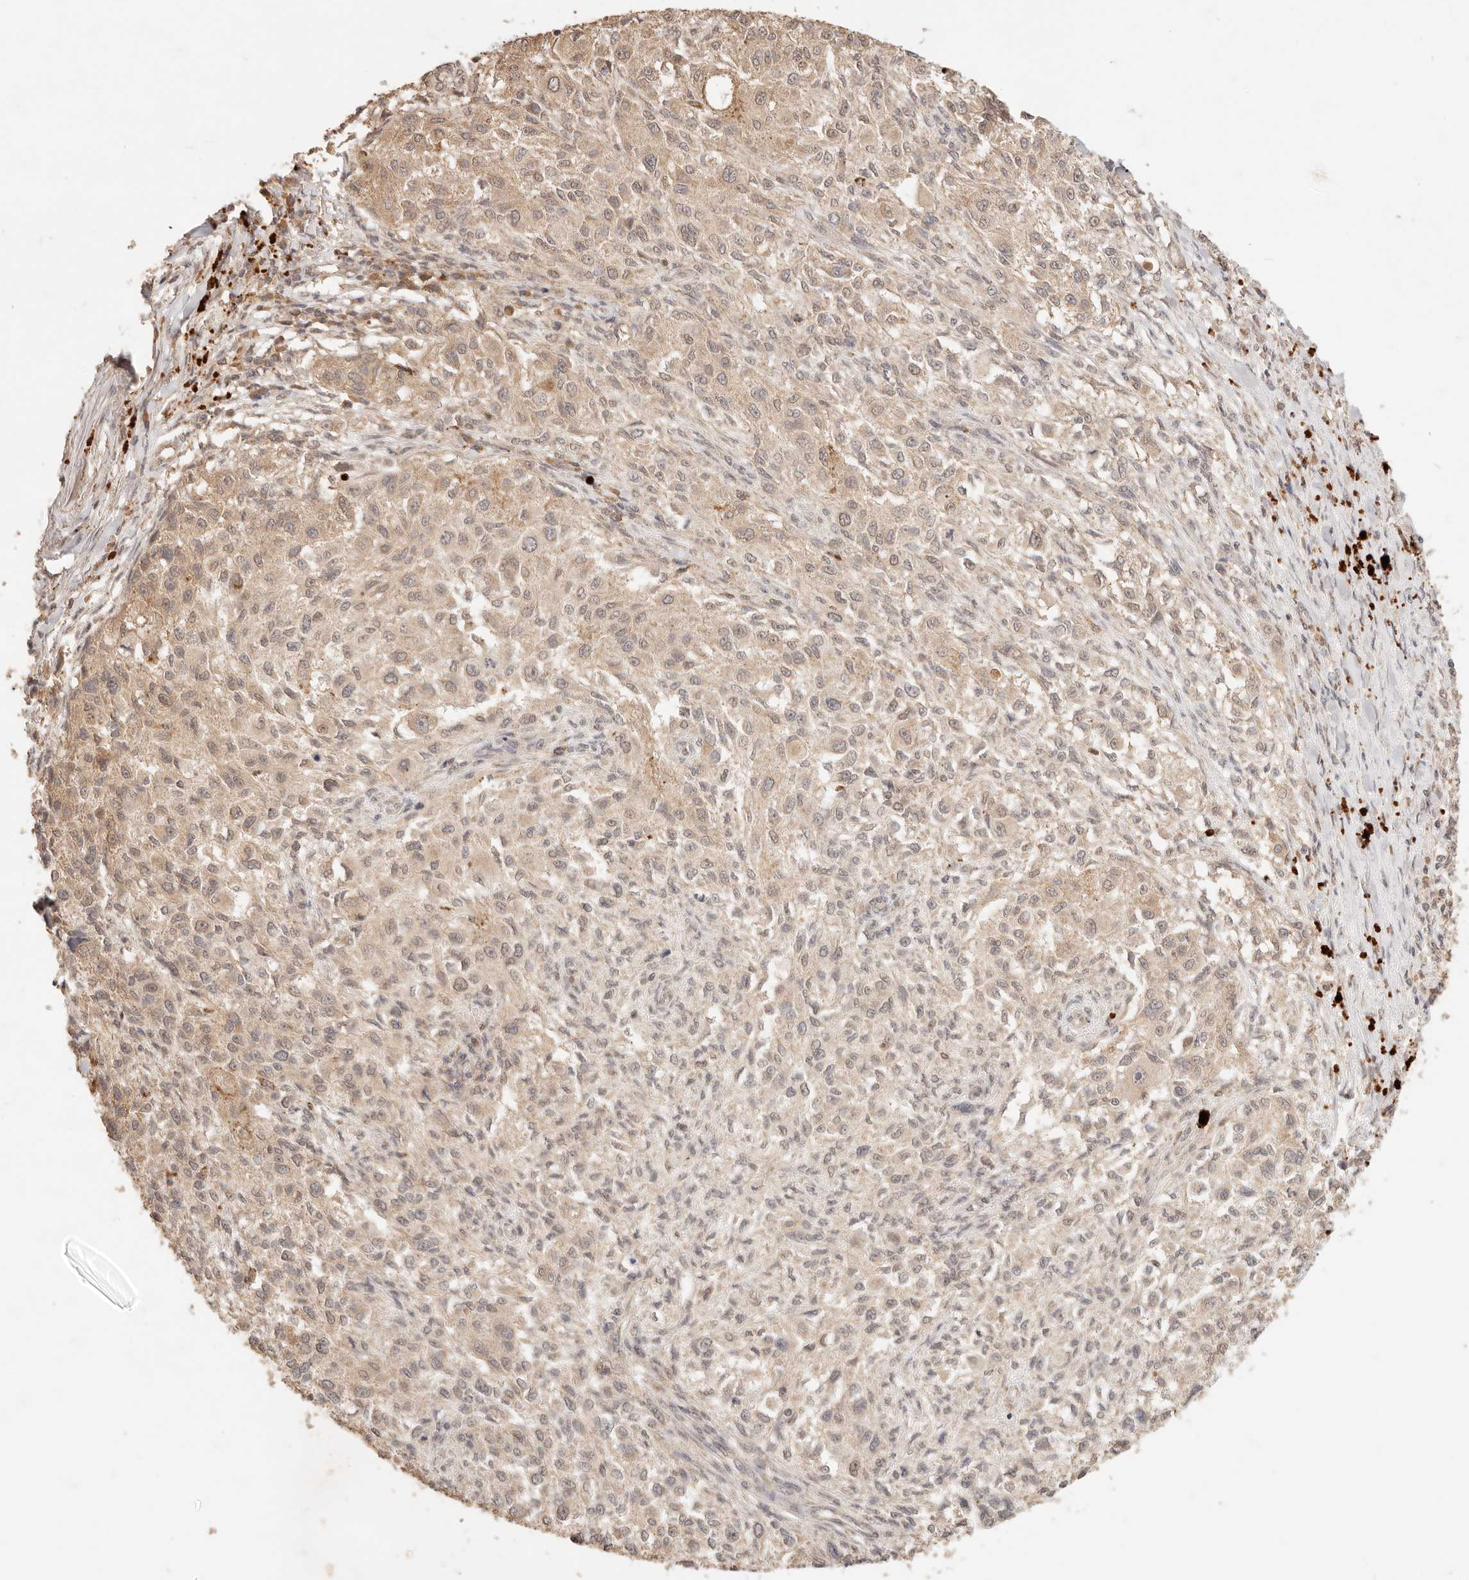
{"staining": {"intensity": "weak", "quantity": ">75%", "location": "cytoplasmic/membranous"}, "tissue": "melanoma", "cell_type": "Tumor cells", "image_type": "cancer", "snomed": [{"axis": "morphology", "description": "Necrosis, NOS"}, {"axis": "morphology", "description": "Malignant melanoma, NOS"}, {"axis": "topography", "description": "Skin"}], "caption": "This is an image of immunohistochemistry (IHC) staining of malignant melanoma, which shows weak positivity in the cytoplasmic/membranous of tumor cells.", "gene": "TRIM11", "patient": {"sex": "female", "age": 87}}